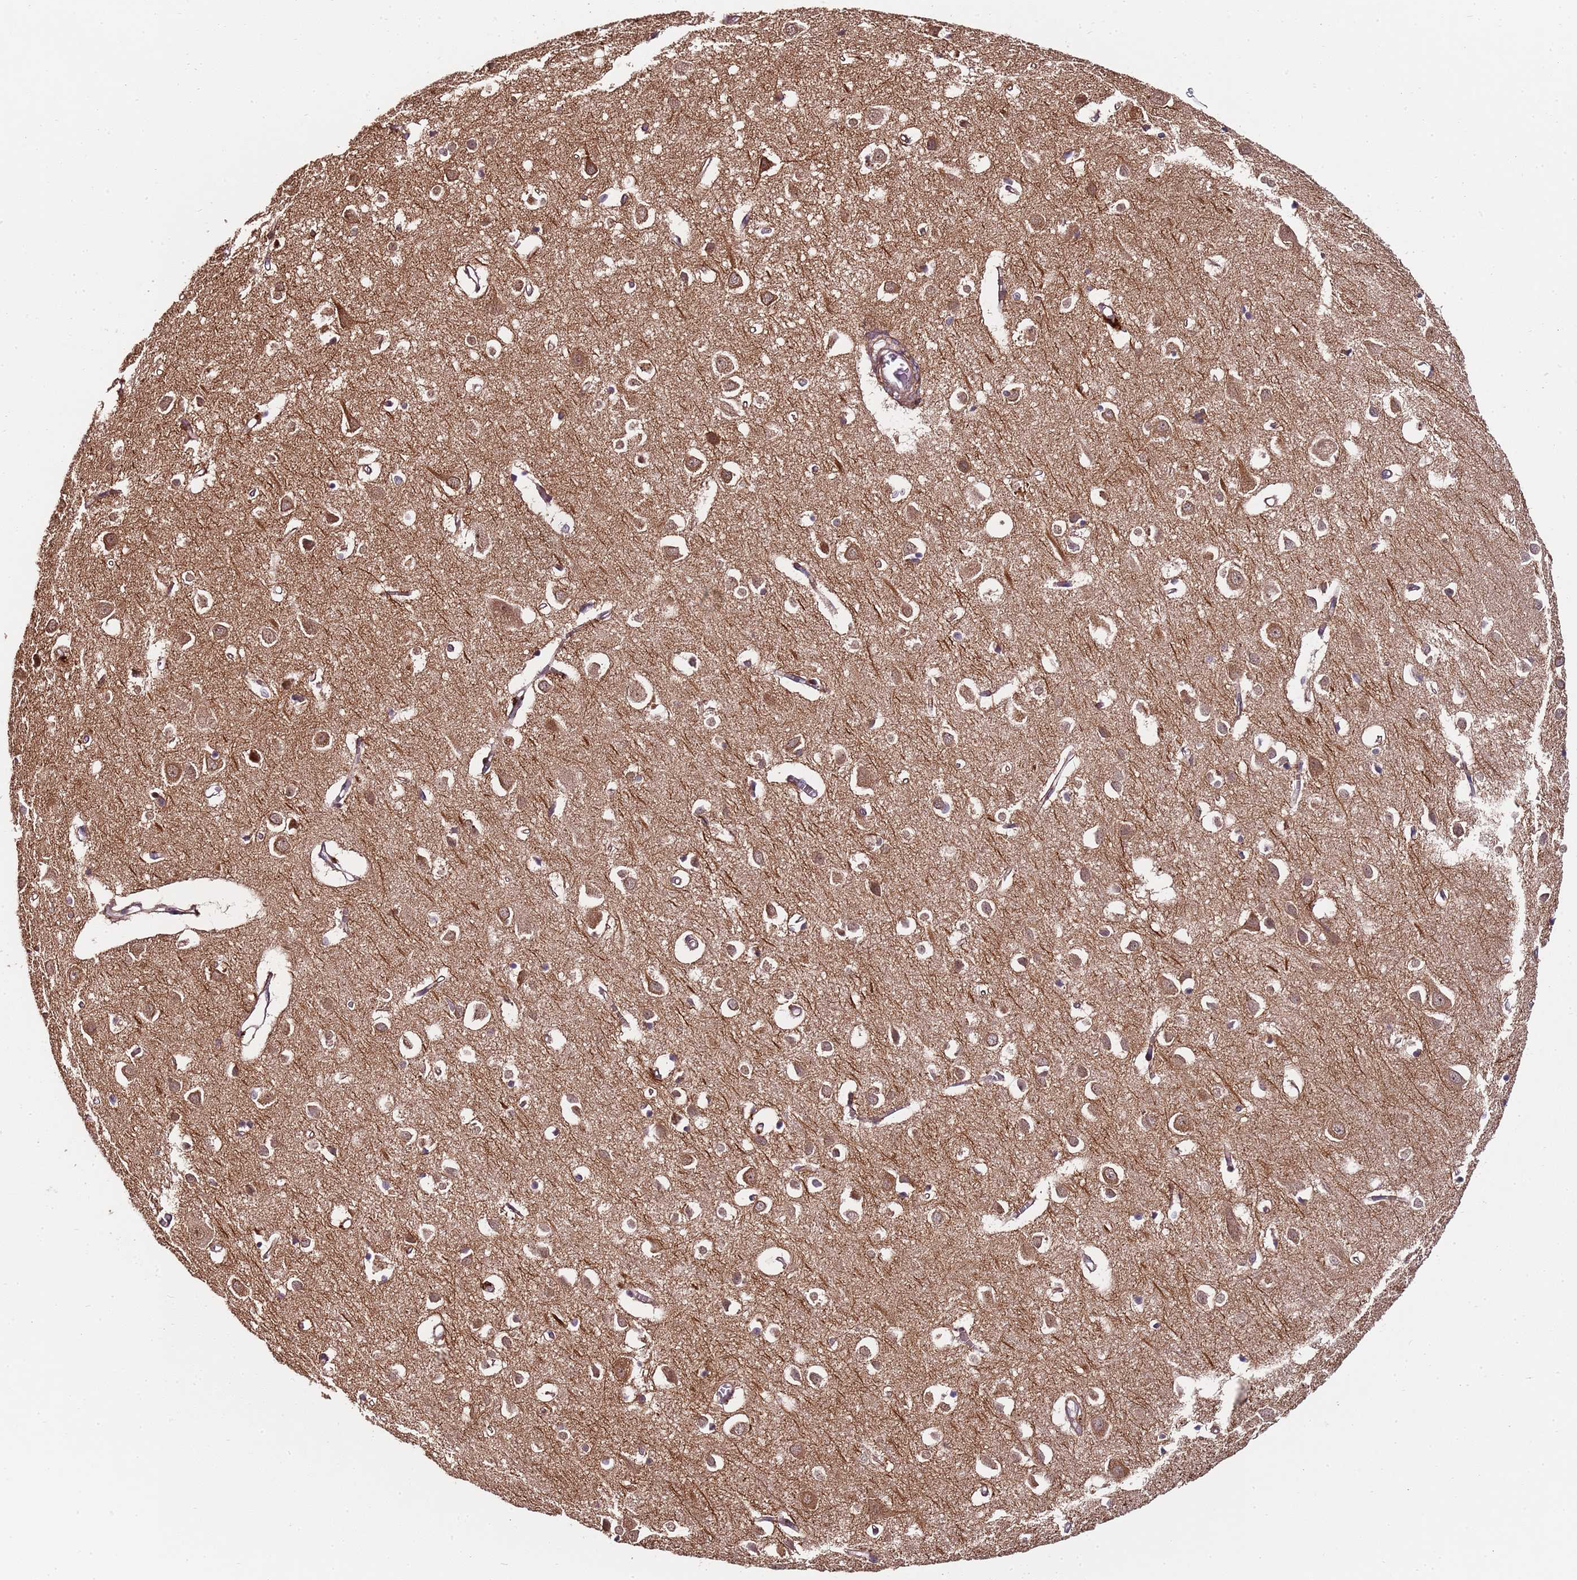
{"staining": {"intensity": "moderate", "quantity": ">75%", "location": "cytoplasmic/membranous"}, "tissue": "cerebral cortex", "cell_type": "Endothelial cells", "image_type": "normal", "snomed": [{"axis": "morphology", "description": "Normal tissue, NOS"}, {"axis": "topography", "description": "Cerebral cortex"}], "caption": "Cerebral cortex stained with a brown dye exhibits moderate cytoplasmic/membranous positive staining in approximately >75% of endothelial cells.", "gene": "EDC3", "patient": {"sex": "female", "age": 64}}